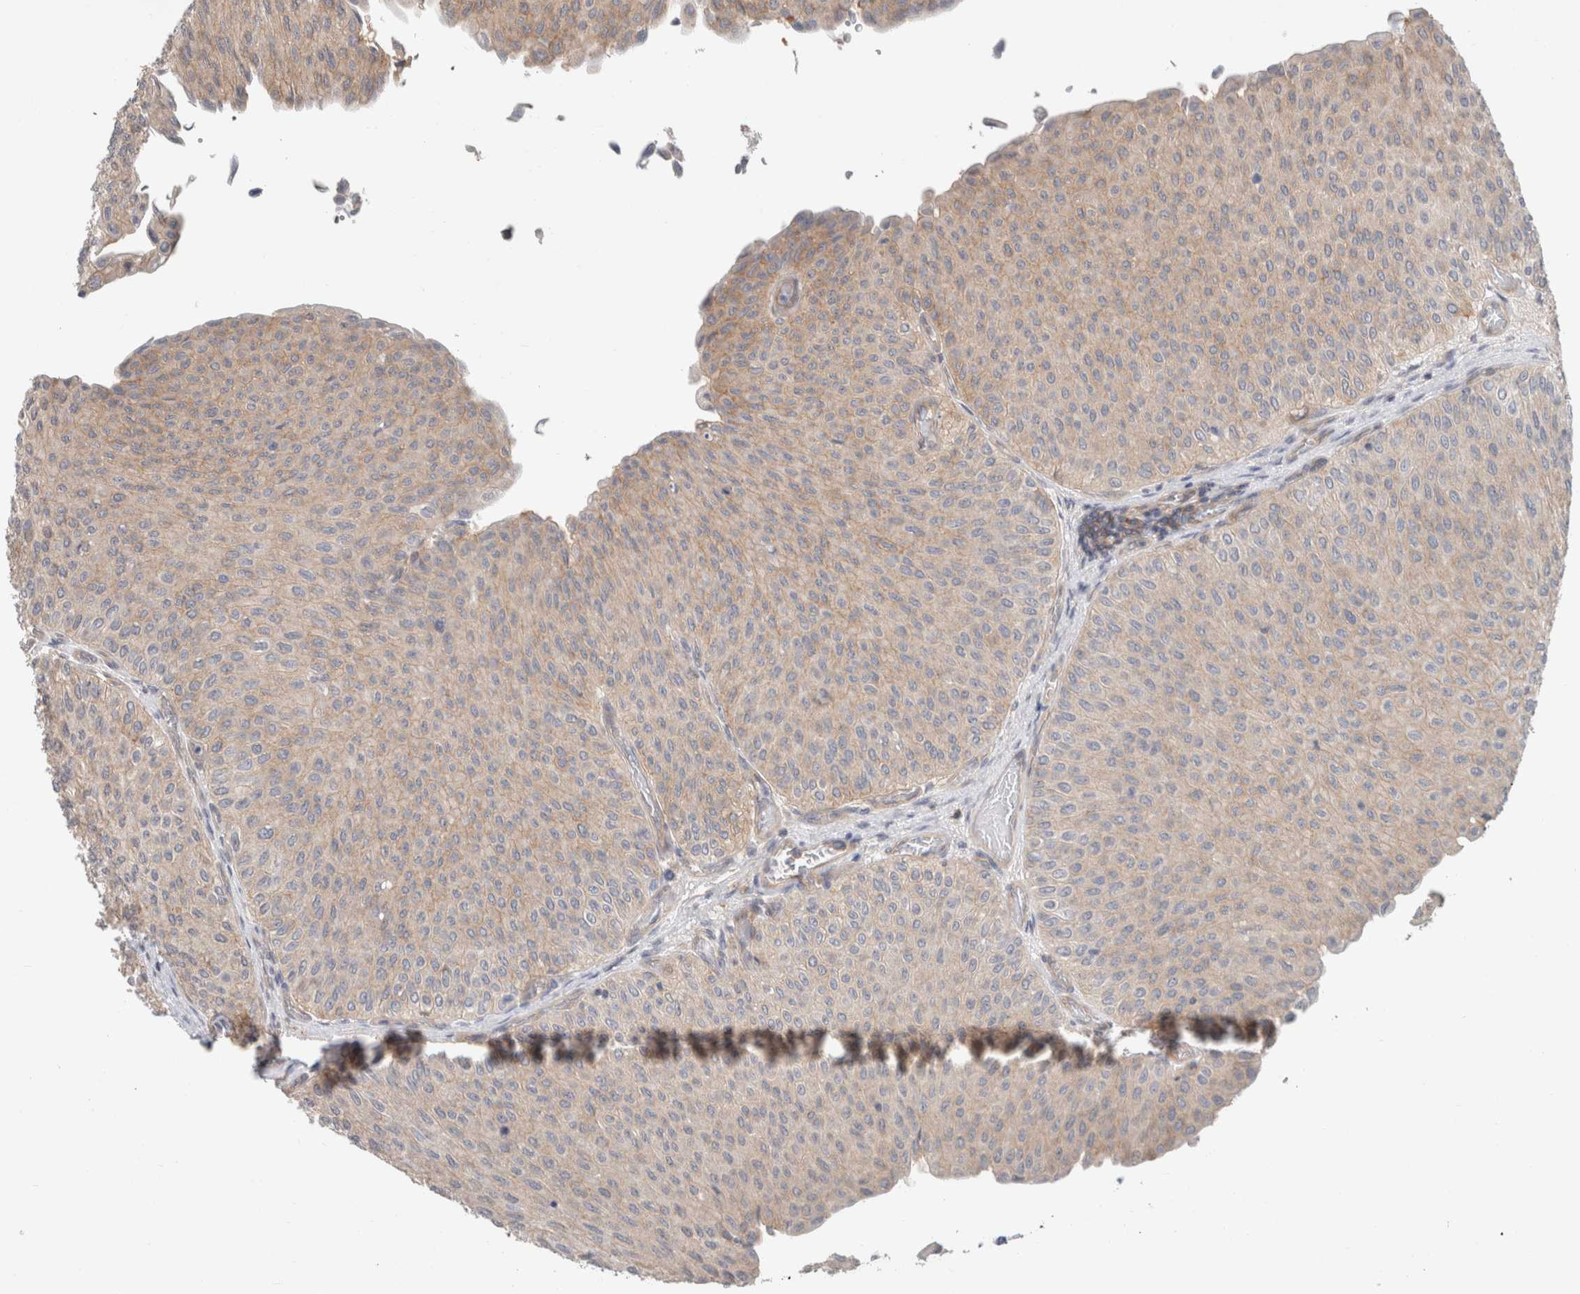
{"staining": {"intensity": "weak", "quantity": "25%-75%", "location": "cytoplasmic/membranous"}, "tissue": "urothelial cancer", "cell_type": "Tumor cells", "image_type": "cancer", "snomed": [{"axis": "morphology", "description": "Urothelial carcinoma, Low grade"}, {"axis": "topography", "description": "Urinary bladder"}], "caption": "A histopathology image of human urothelial cancer stained for a protein exhibits weak cytoplasmic/membranous brown staining in tumor cells.", "gene": "RASAL2", "patient": {"sex": "male", "age": 78}}